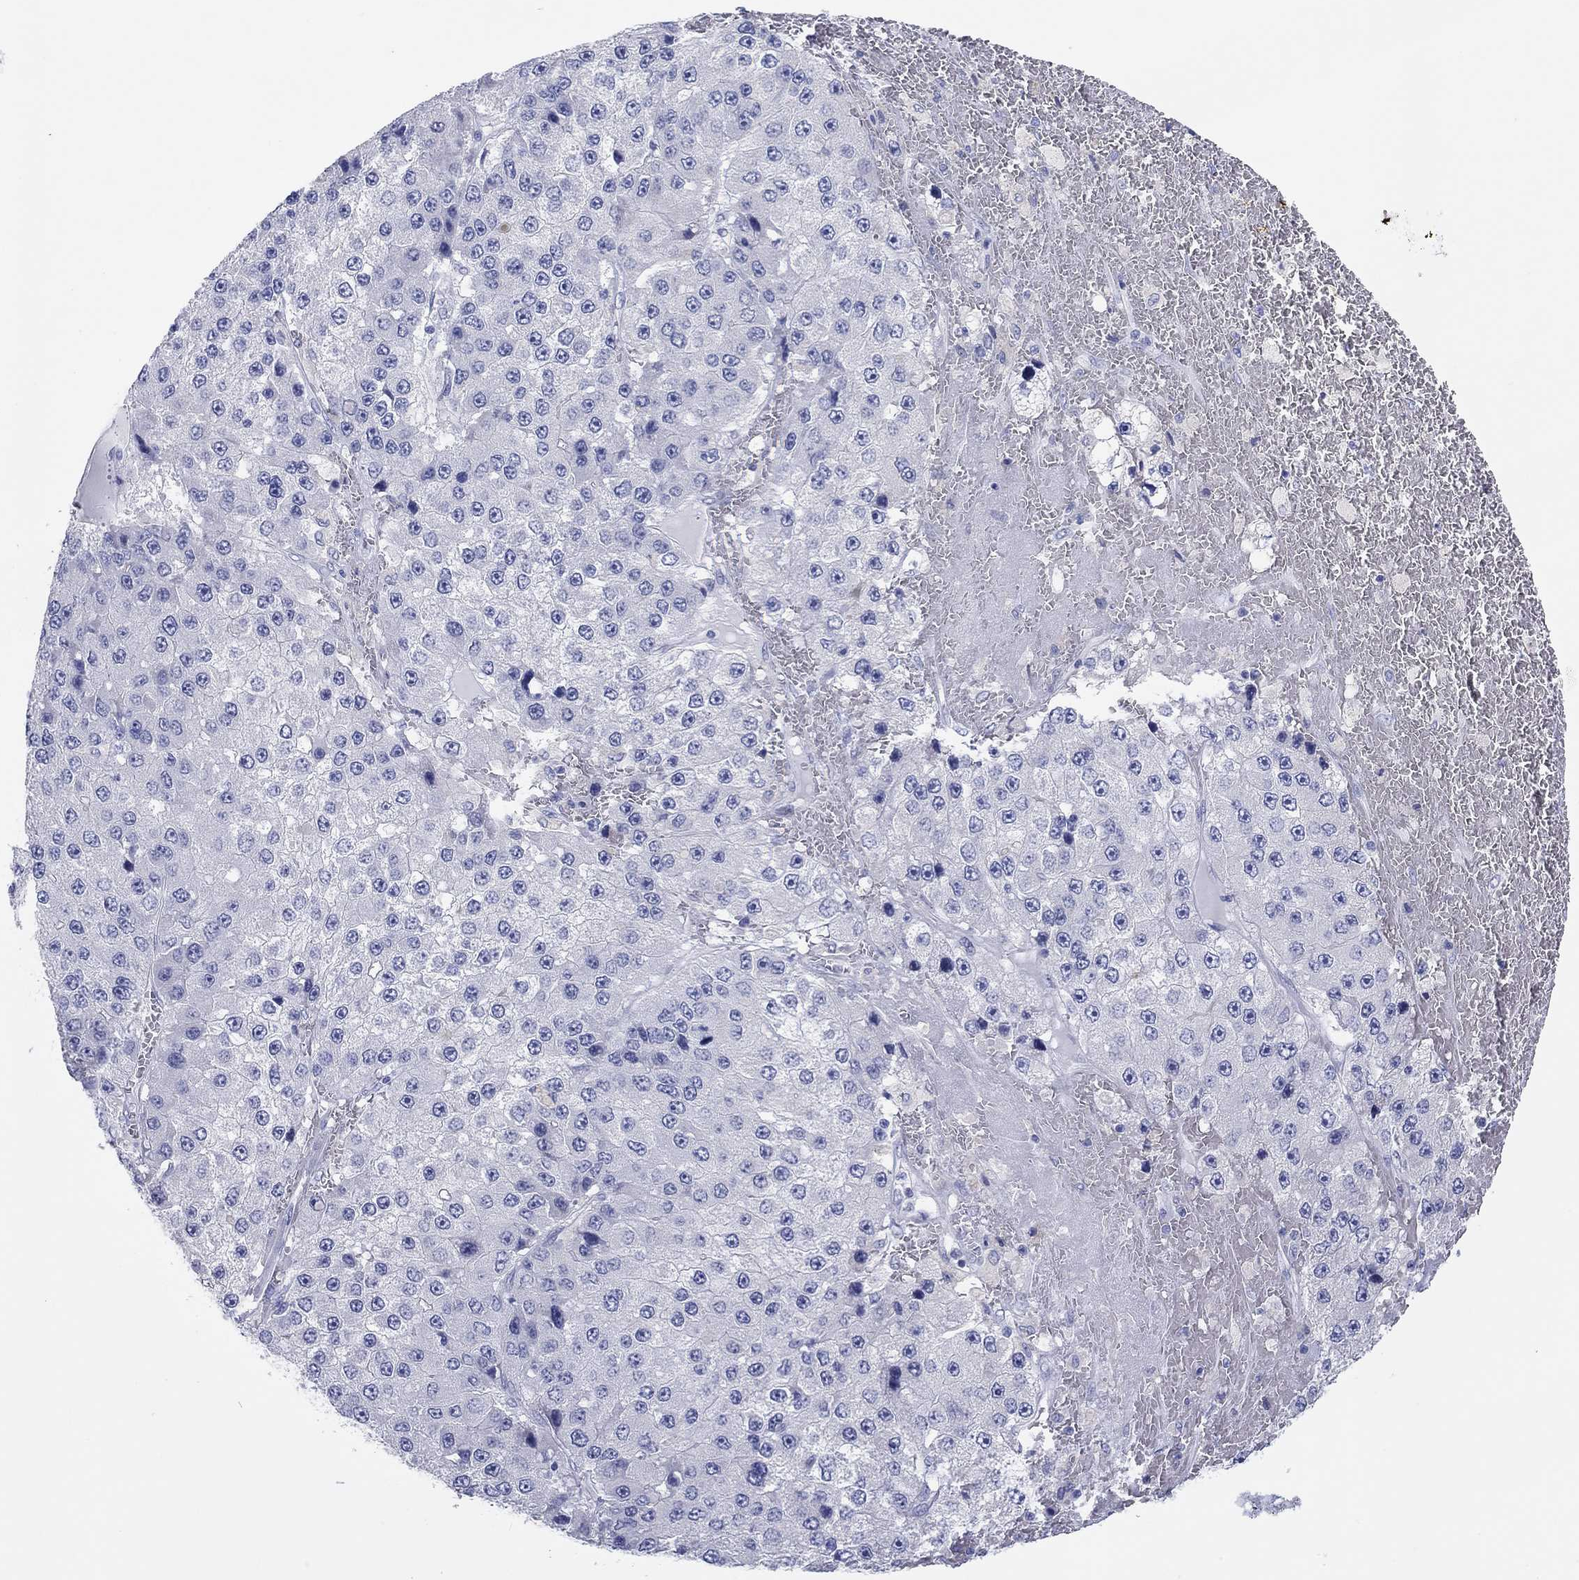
{"staining": {"intensity": "negative", "quantity": "none", "location": "none"}, "tissue": "liver cancer", "cell_type": "Tumor cells", "image_type": "cancer", "snomed": [{"axis": "morphology", "description": "Carcinoma, Hepatocellular, NOS"}, {"axis": "topography", "description": "Liver"}], "caption": "Protein analysis of hepatocellular carcinoma (liver) displays no significant expression in tumor cells.", "gene": "ERICH3", "patient": {"sex": "female", "age": 73}}